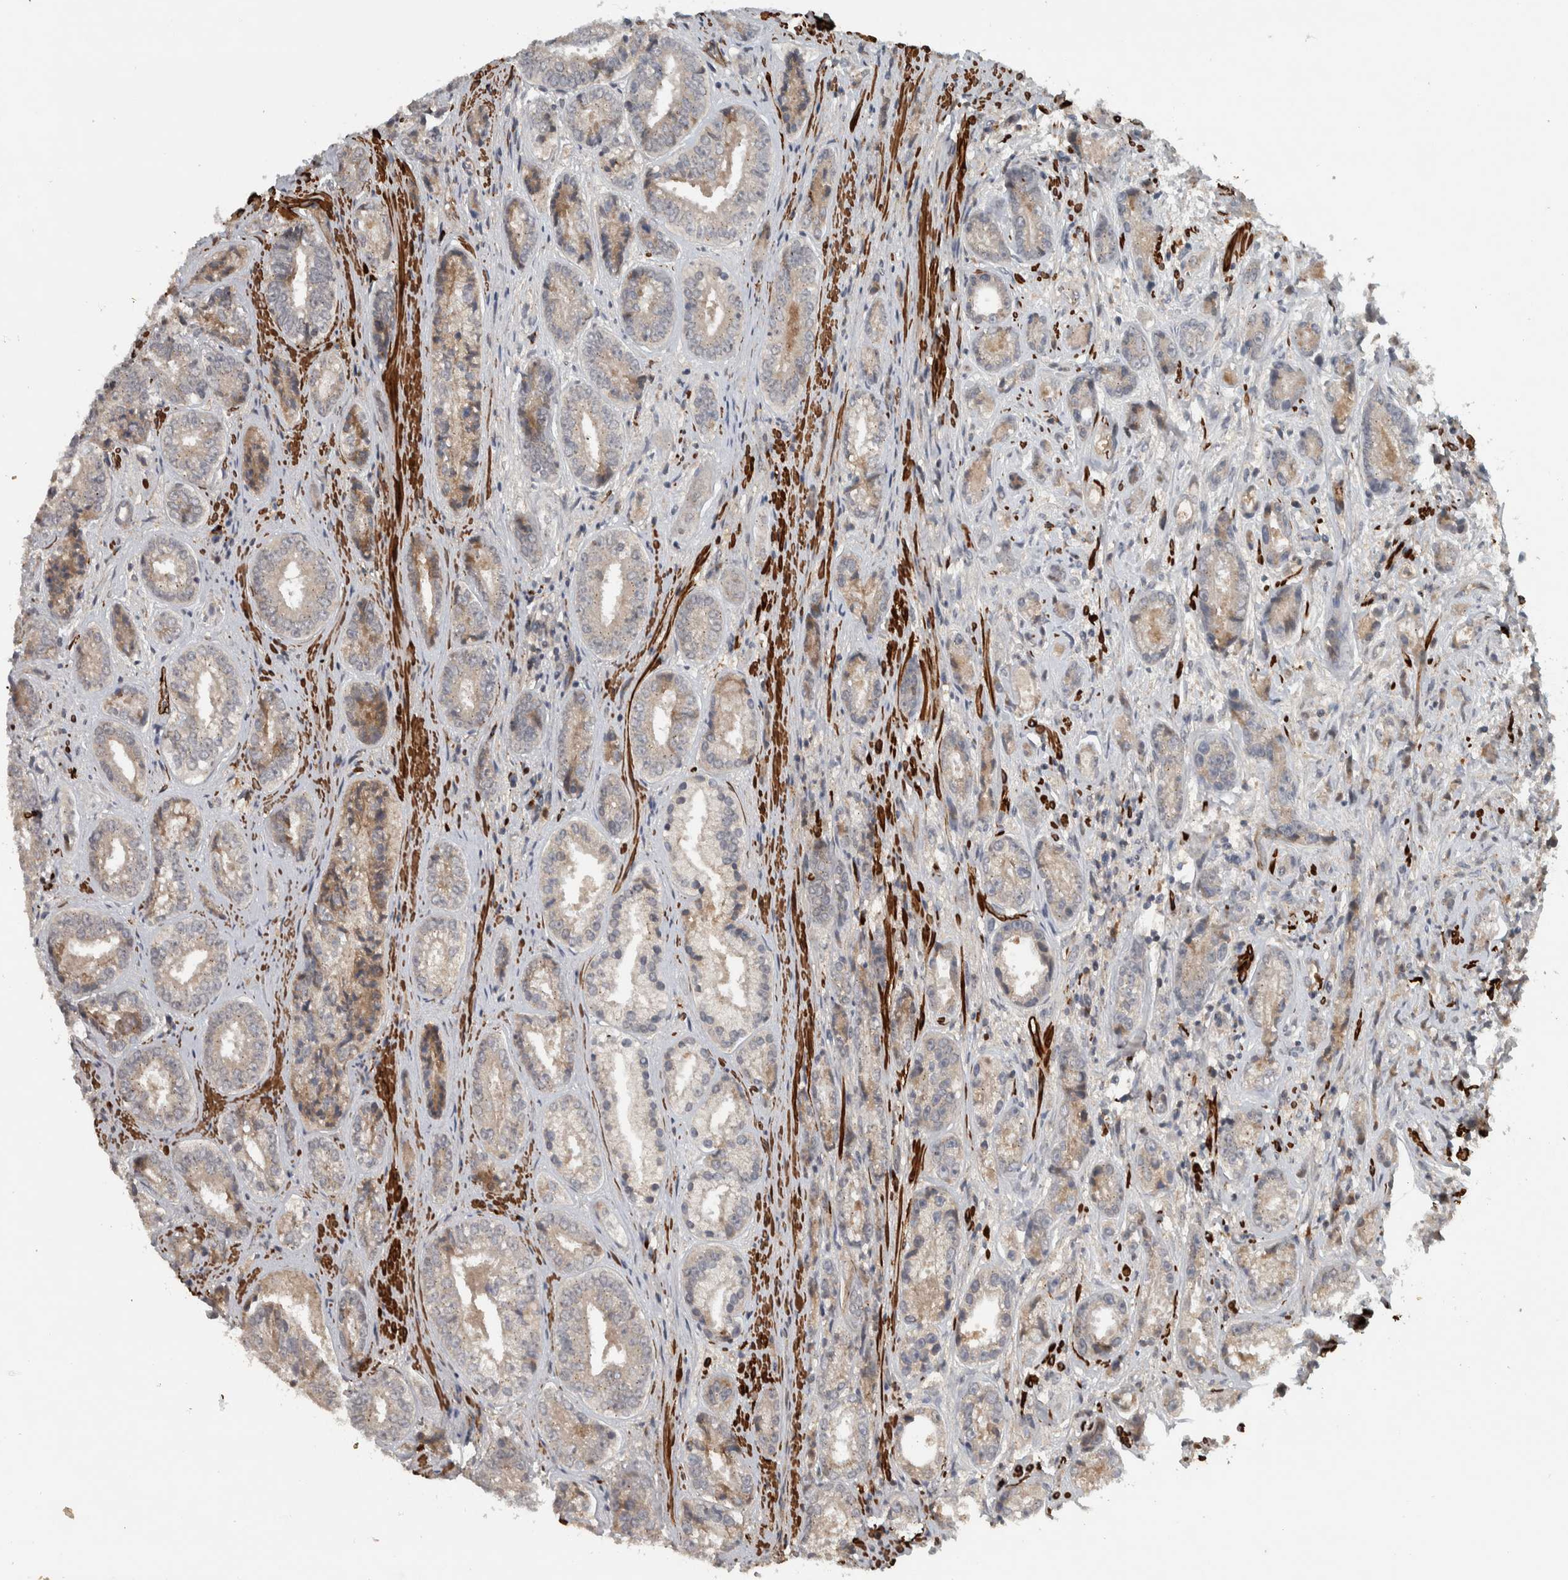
{"staining": {"intensity": "weak", "quantity": "<25%", "location": "cytoplasmic/membranous"}, "tissue": "prostate cancer", "cell_type": "Tumor cells", "image_type": "cancer", "snomed": [{"axis": "morphology", "description": "Adenocarcinoma, High grade"}, {"axis": "topography", "description": "Prostate"}], "caption": "A high-resolution histopathology image shows immunohistochemistry staining of prostate cancer, which reveals no significant positivity in tumor cells. (Stains: DAB immunohistochemistry (IHC) with hematoxylin counter stain, Microscopy: brightfield microscopy at high magnification).", "gene": "LBHD1", "patient": {"sex": "male", "age": 61}}